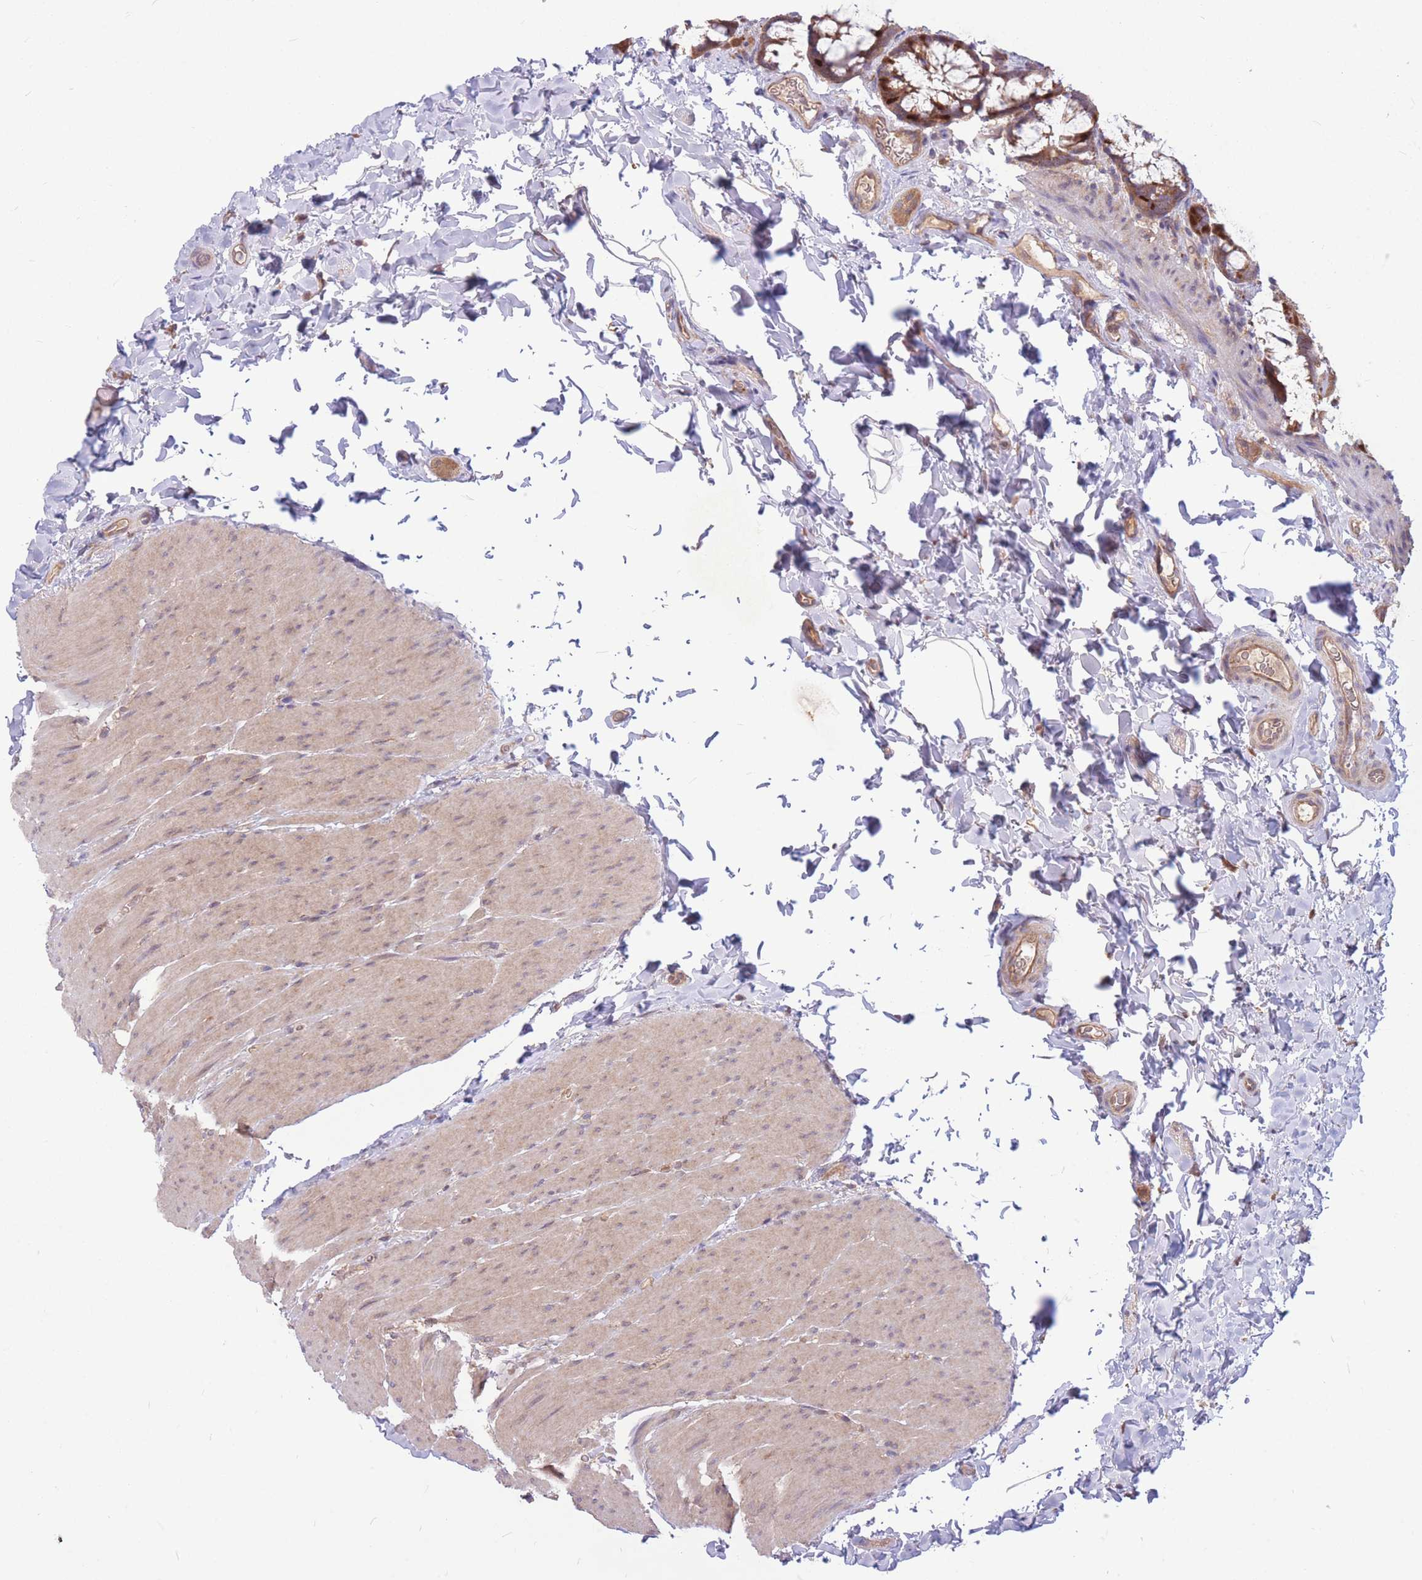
{"staining": {"intensity": "moderate", "quantity": ">75%", "location": "cytoplasmic/membranous"}, "tissue": "colon", "cell_type": "Endothelial cells", "image_type": "normal", "snomed": [{"axis": "morphology", "description": "Normal tissue, NOS"}, {"axis": "topography", "description": "Colon"}], "caption": "This photomicrograph displays immunohistochemistry (IHC) staining of normal colon, with medium moderate cytoplasmic/membranous positivity in approximately >75% of endothelial cells.", "gene": "GMNN", "patient": {"sex": "male", "age": 46}}